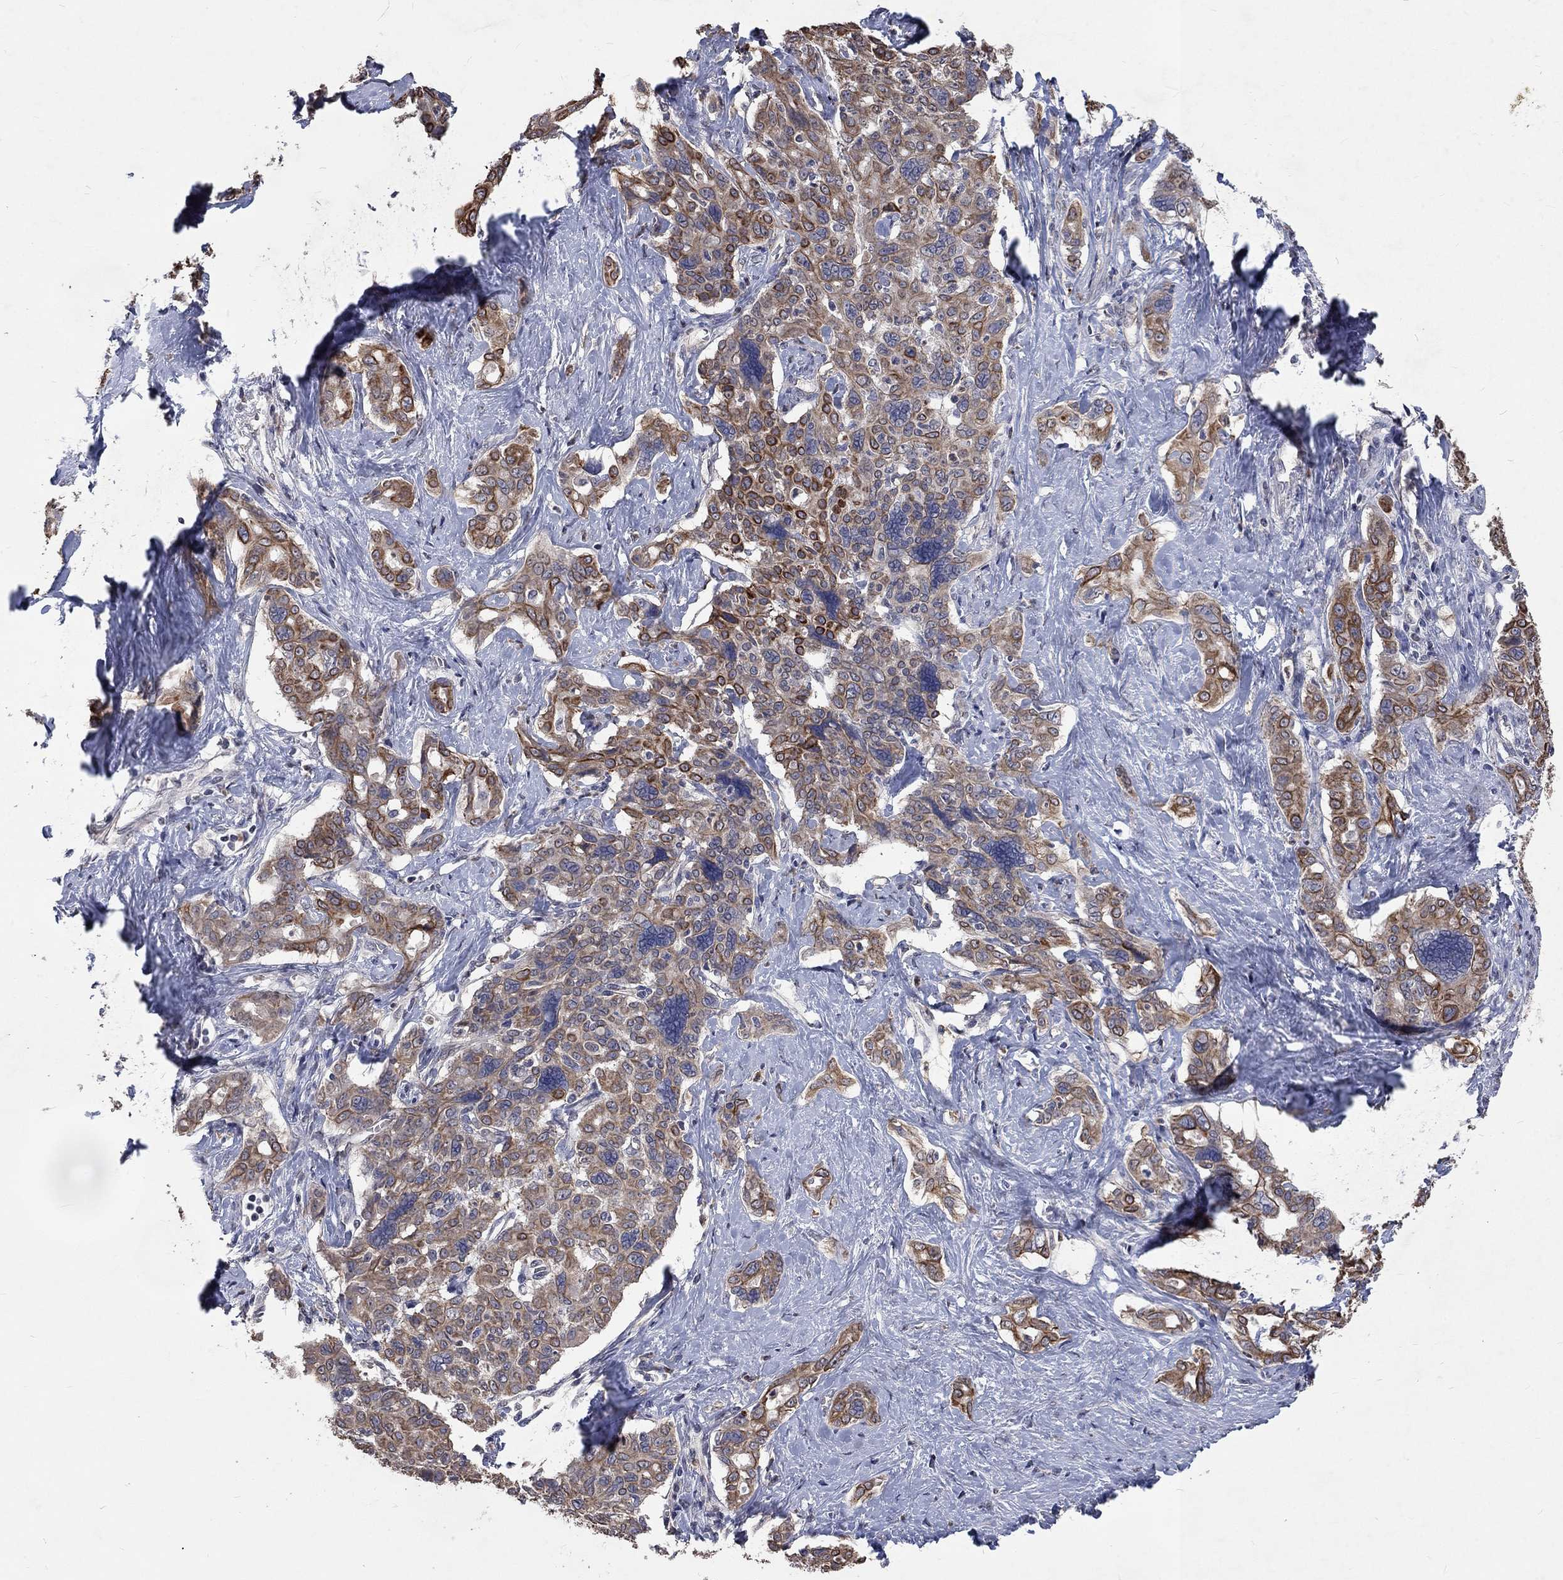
{"staining": {"intensity": "moderate", "quantity": ">75%", "location": "cytoplasmic/membranous"}, "tissue": "liver cancer", "cell_type": "Tumor cells", "image_type": "cancer", "snomed": [{"axis": "morphology", "description": "Cholangiocarcinoma"}, {"axis": "topography", "description": "Liver"}], "caption": "Immunohistochemical staining of human liver cancer (cholangiocarcinoma) shows moderate cytoplasmic/membranous protein expression in about >75% of tumor cells. The staining was performed using DAB, with brown indicating positive protein expression. Nuclei are stained blue with hematoxylin.", "gene": "CHST5", "patient": {"sex": "female", "age": 47}}